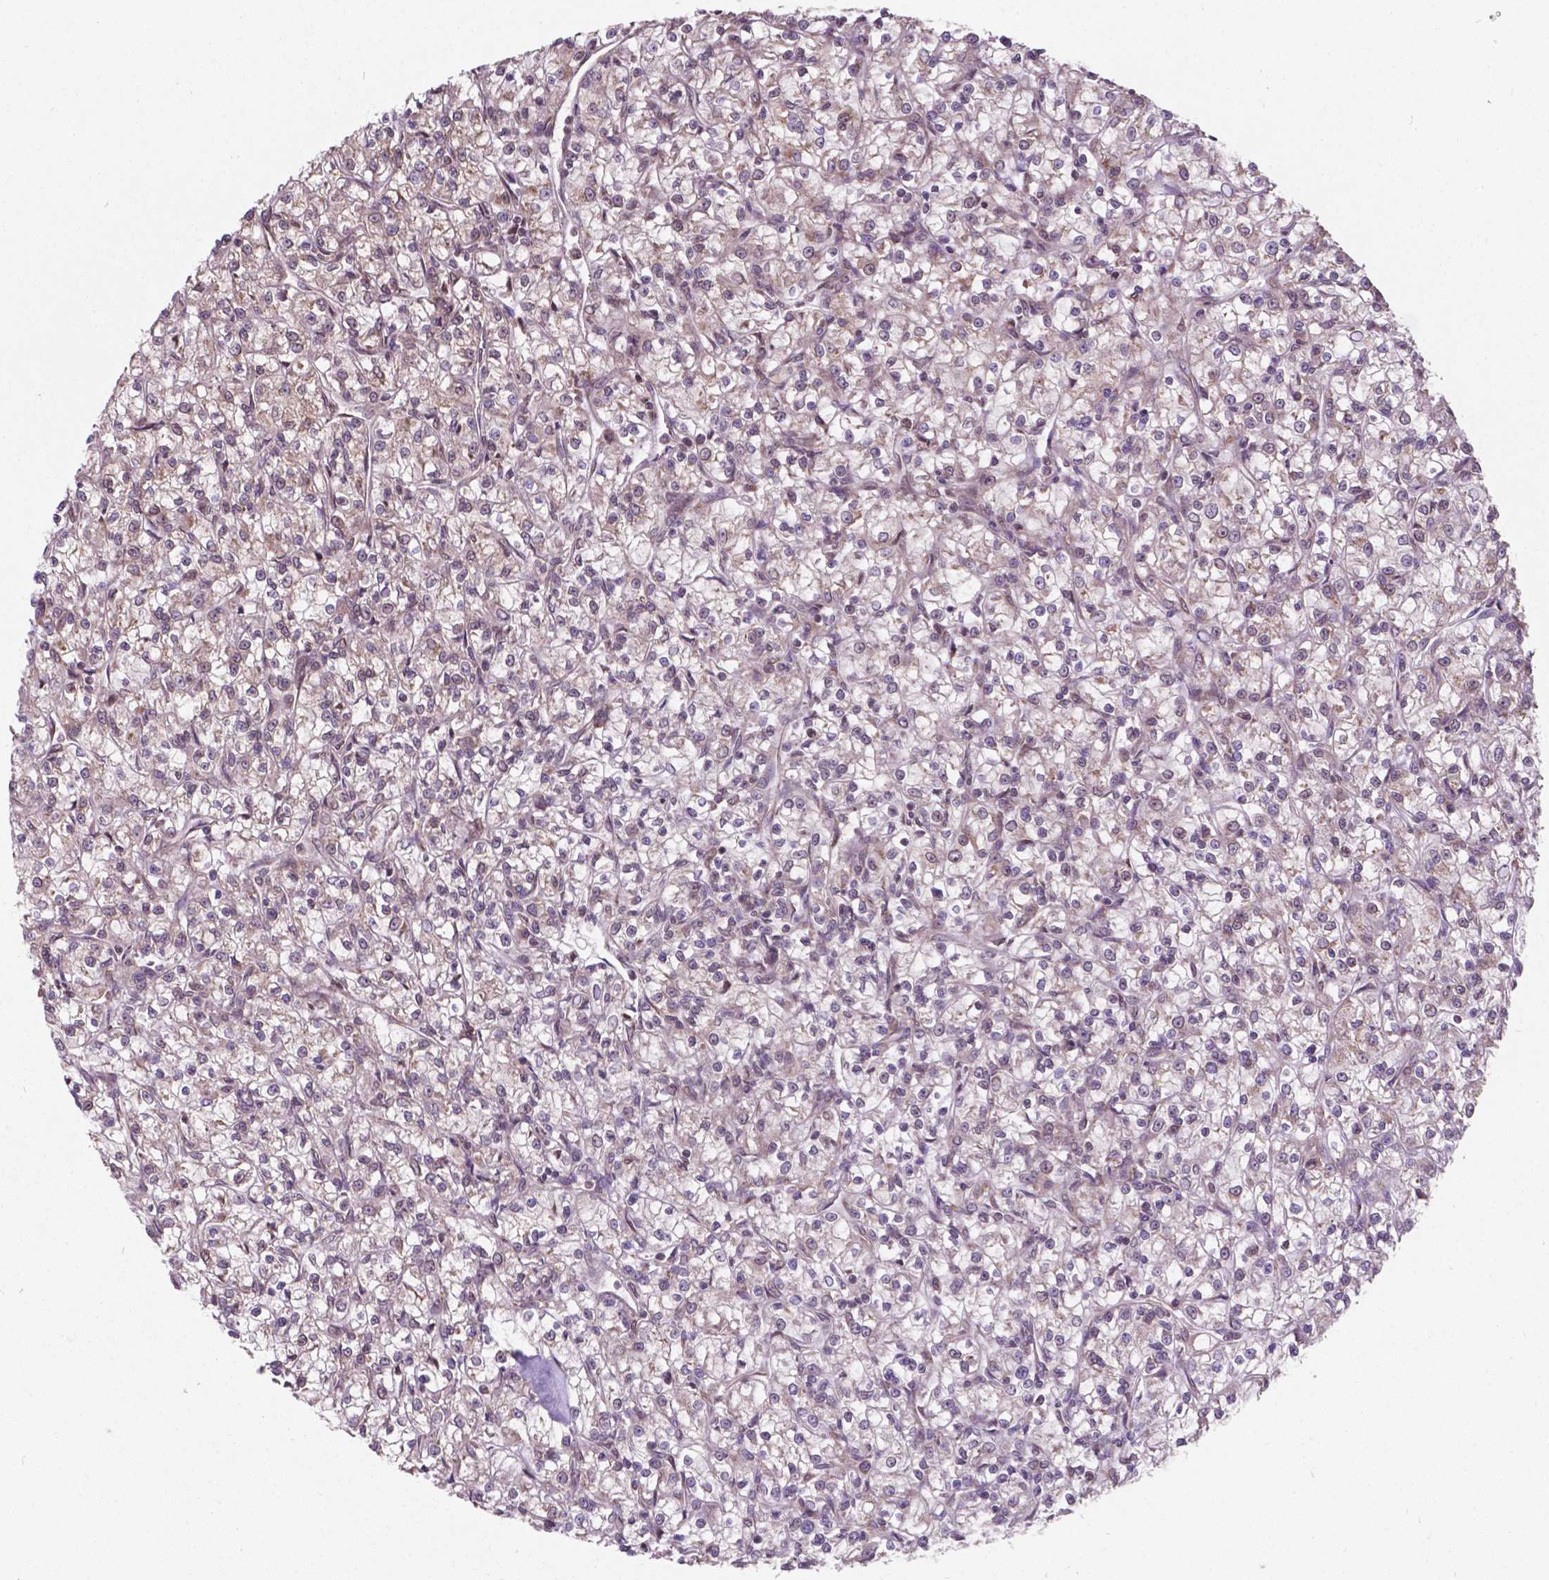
{"staining": {"intensity": "negative", "quantity": "none", "location": "none"}, "tissue": "renal cancer", "cell_type": "Tumor cells", "image_type": "cancer", "snomed": [{"axis": "morphology", "description": "Adenocarcinoma, NOS"}, {"axis": "topography", "description": "Kidney"}], "caption": "Tumor cells are negative for brown protein staining in adenocarcinoma (renal). Nuclei are stained in blue.", "gene": "MRPL33", "patient": {"sex": "female", "age": 59}}